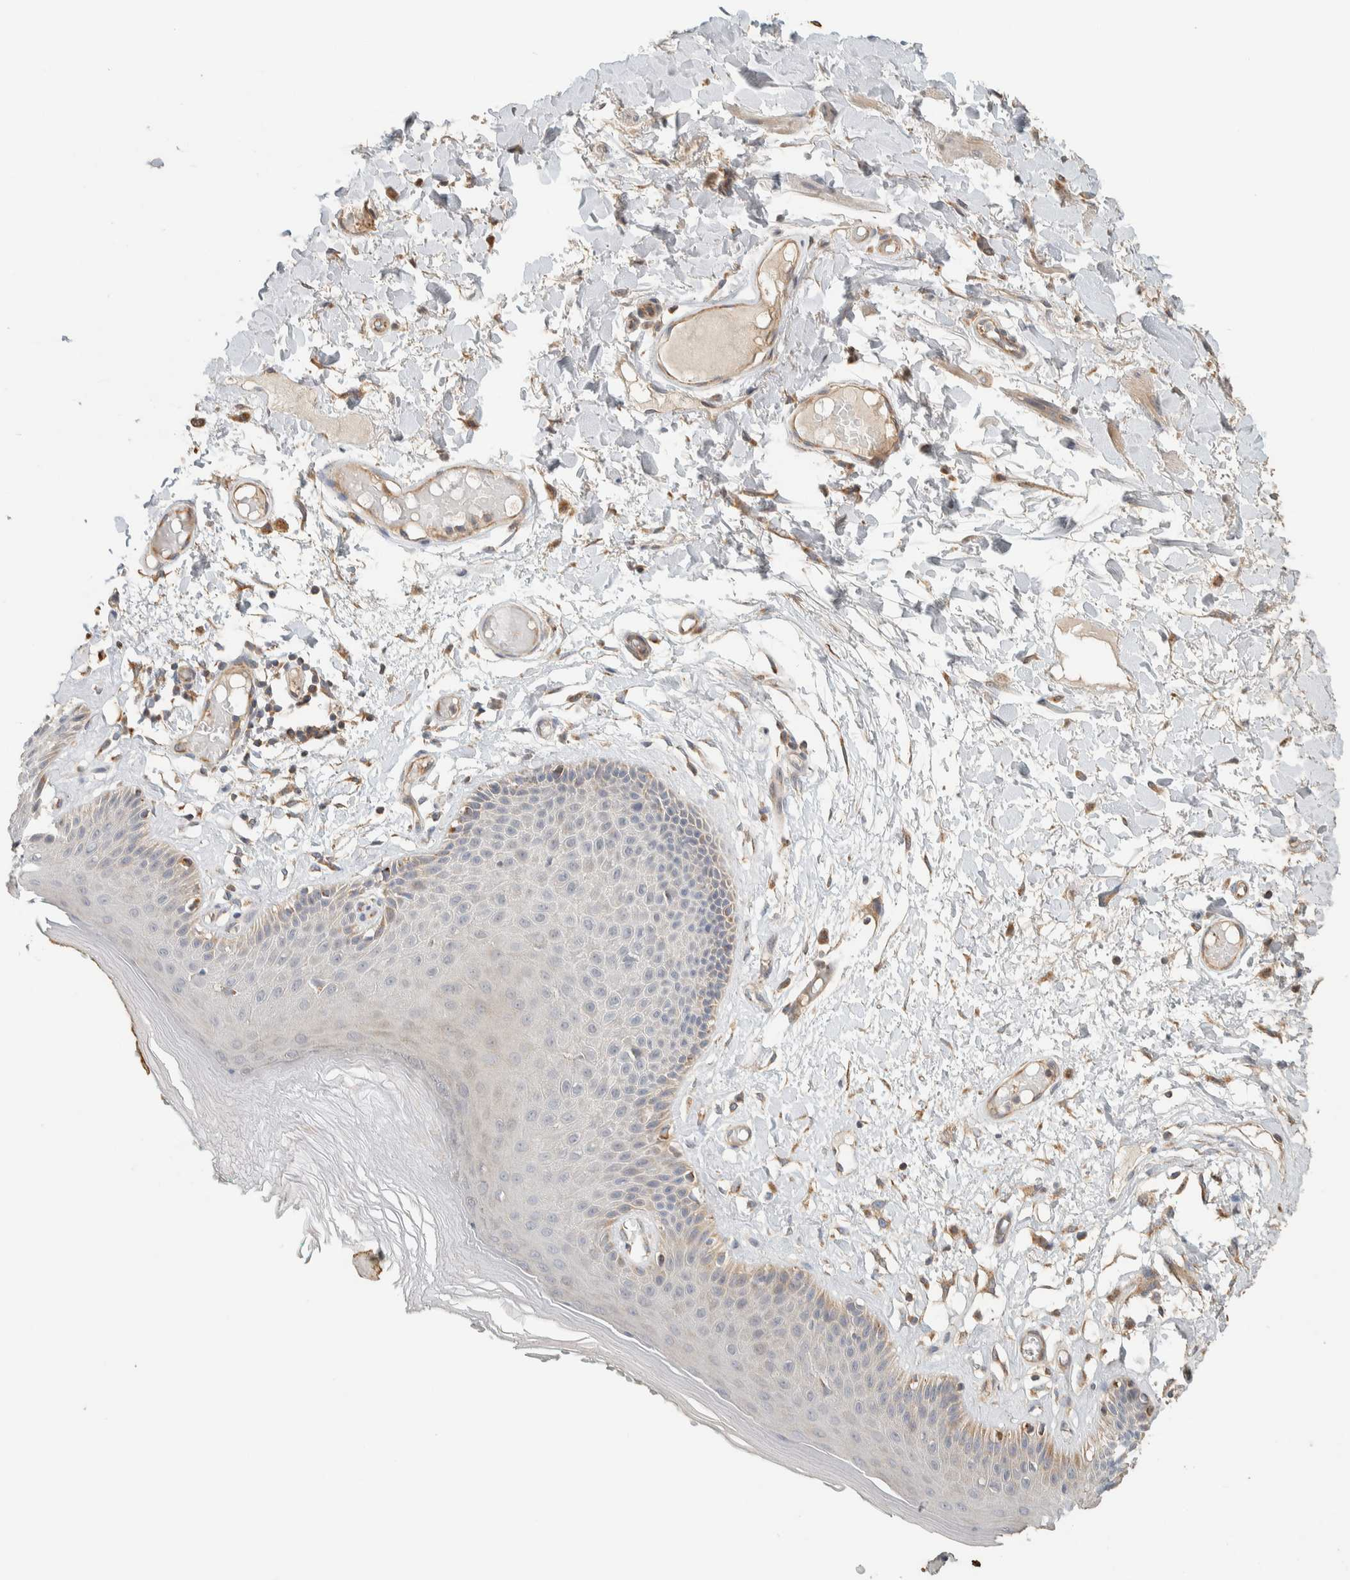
{"staining": {"intensity": "moderate", "quantity": "<25%", "location": "cytoplasmic/membranous"}, "tissue": "skin", "cell_type": "Epidermal cells", "image_type": "normal", "snomed": [{"axis": "morphology", "description": "Normal tissue, NOS"}, {"axis": "topography", "description": "Vulva"}], "caption": "Protein expression analysis of normal human skin reveals moderate cytoplasmic/membranous staining in about <25% of epidermal cells. (IHC, brightfield microscopy, high magnification).", "gene": "PDE7B", "patient": {"sex": "female", "age": 73}}